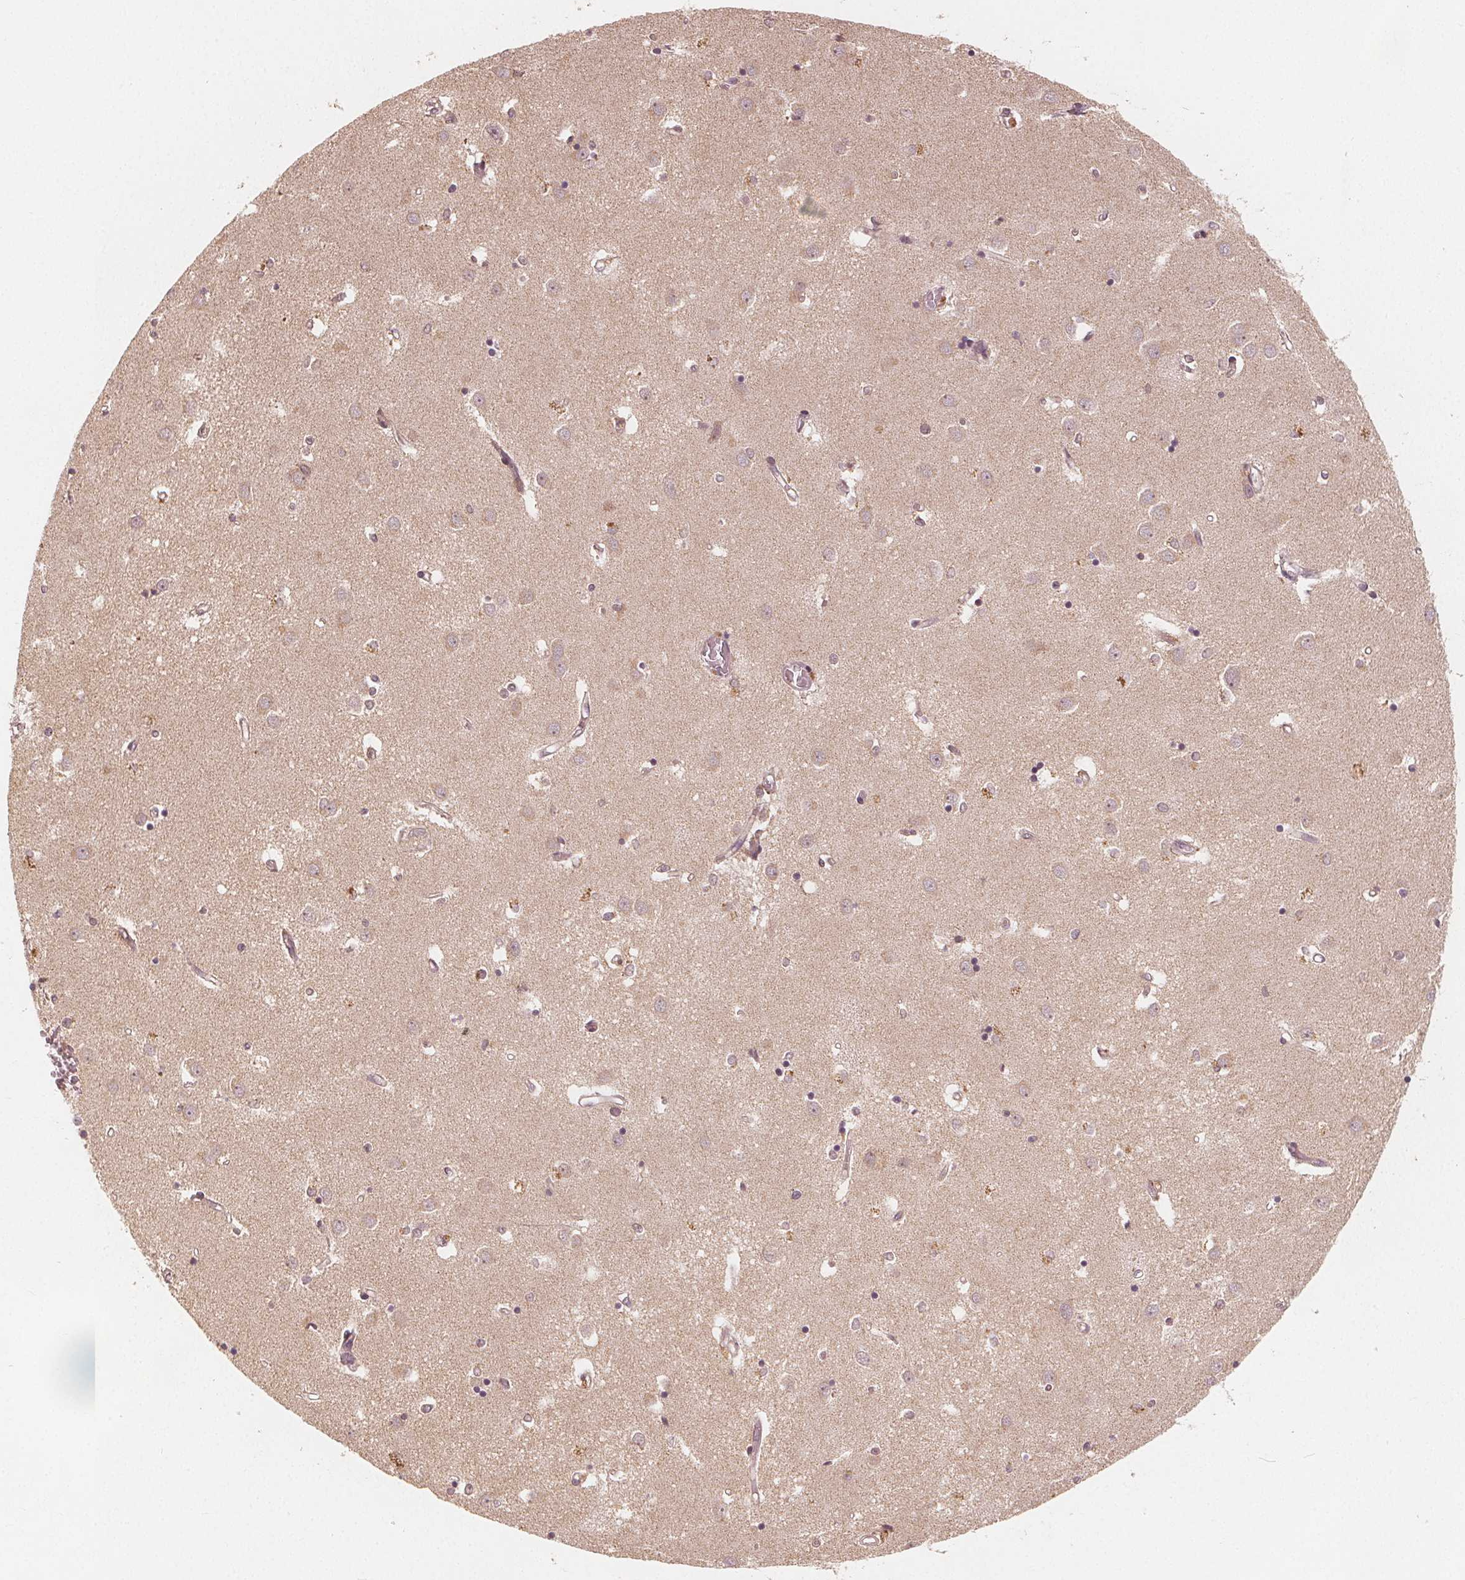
{"staining": {"intensity": "weak", "quantity": "<25%", "location": "cytoplasmic/membranous"}, "tissue": "caudate", "cell_type": "Glial cells", "image_type": "normal", "snomed": [{"axis": "morphology", "description": "Normal tissue, NOS"}, {"axis": "topography", "description": "Lateral ventricle wall"}], "caption": "A high-resolution histopathology image shows immunohistochemistry (IHC) staining of normal caudate, which reveals no significant positivity in glial cells.", "gene": "SNX12", "patient": {"sex": "male", "age": 54}}